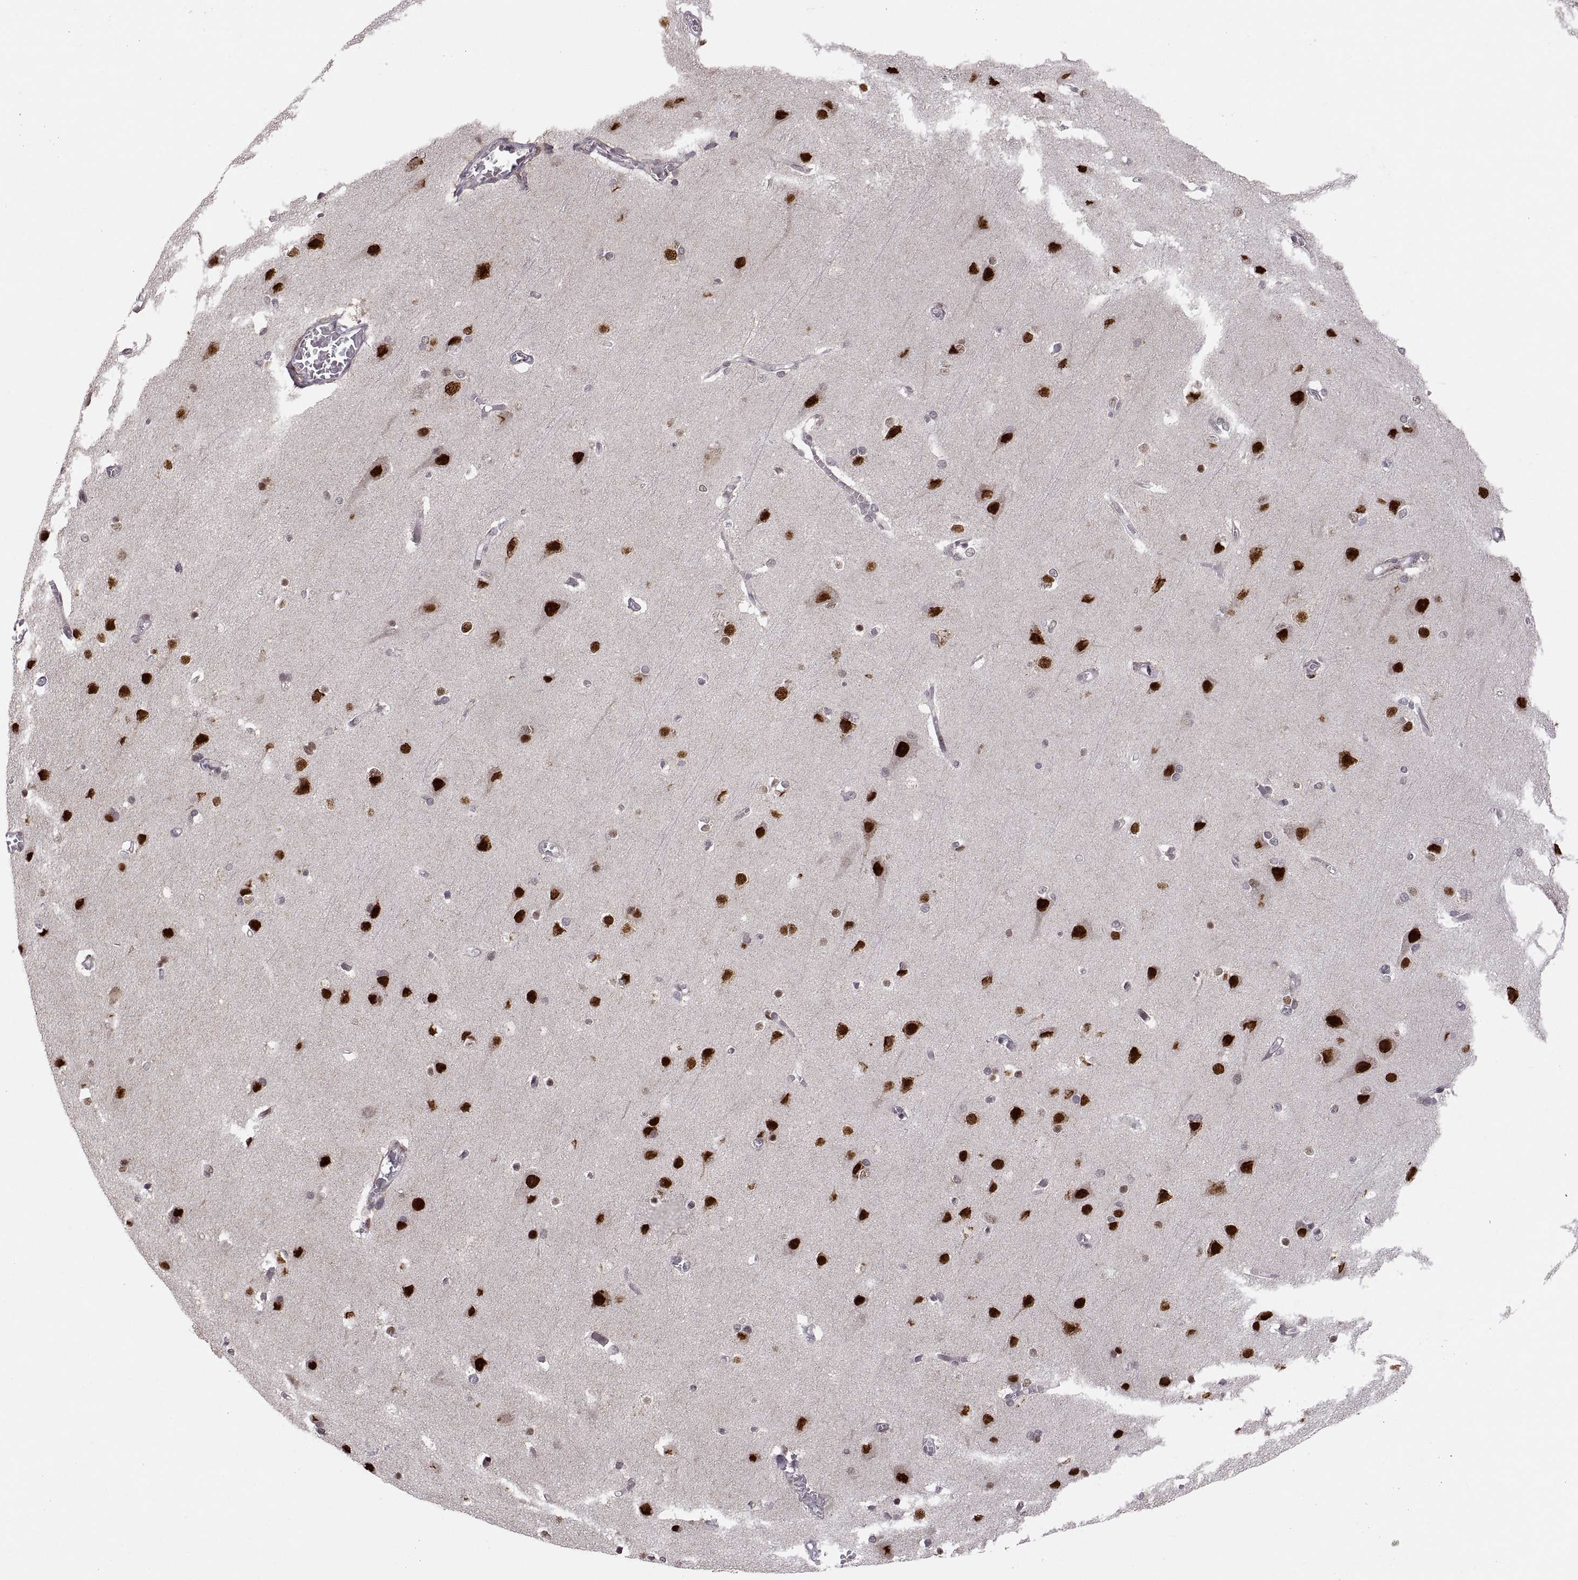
{"staining": {"intensity": "negative", "quantity": "none", "location": "none"}, "tissue": "cerebral cortex", "cell_type": "Endothelial cells", "image_type": "normal", "snomed": [{"axis": "morphology", "description": "Normal tissue, NOS"}, {"axis": "topography", "description": "Cerebral cortex"}], "caption": "This is an immunohistochemistry (IHC) histopathology image of unremarkable cerebral cortex. There is no staining in endothelial cells.", "gene": "SNAI1", "patient": {"sex": "male", "age": 37}}